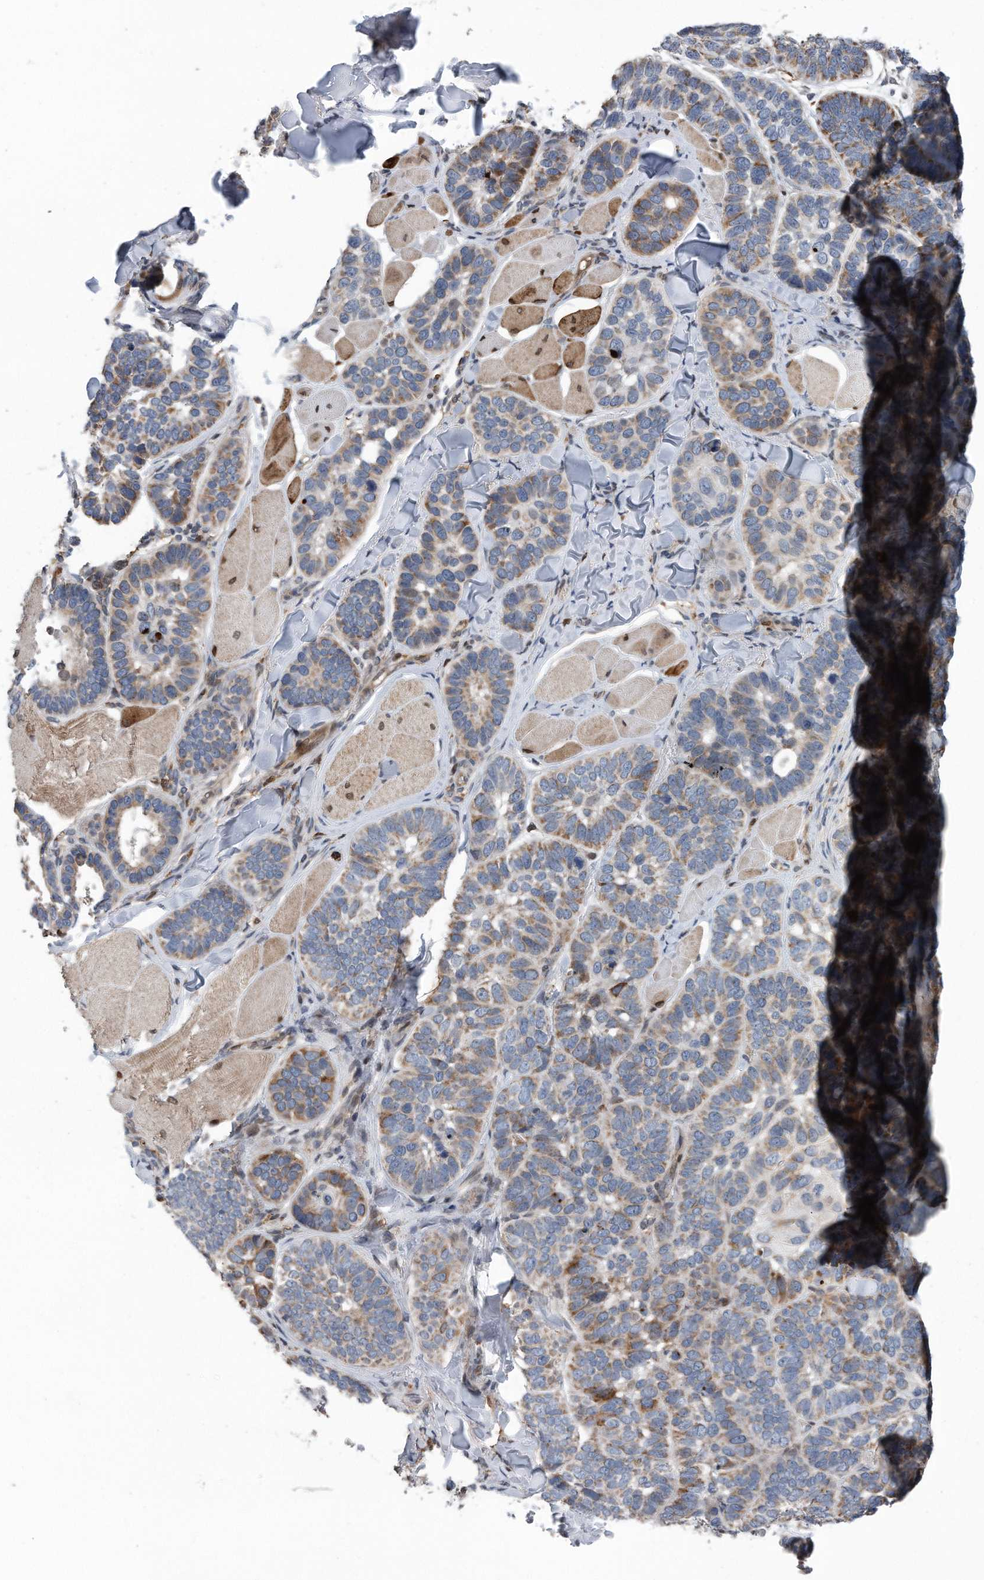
{"staining": {"intensity": "moderate", "quantity": "25%-75%", "location": "cytoplasmic/membranous"}, "tissue": "skin cancer", "cell_type": "Tumor cells", "image_type": "cancer", "snomed": [{"axis": "morphology", "description": "Basal cell carcinoma"}, {"axis": "topography", "description": "Skin"}], "caption": "Skin basal cell carcinoma was stained to show a protein in brown. There is medium levels of moderate cytoplasmic/membranous expression in about 25%-75% of tumor cells.", "gene": "DST", "patient": {"sex": "male", "age": 62}}